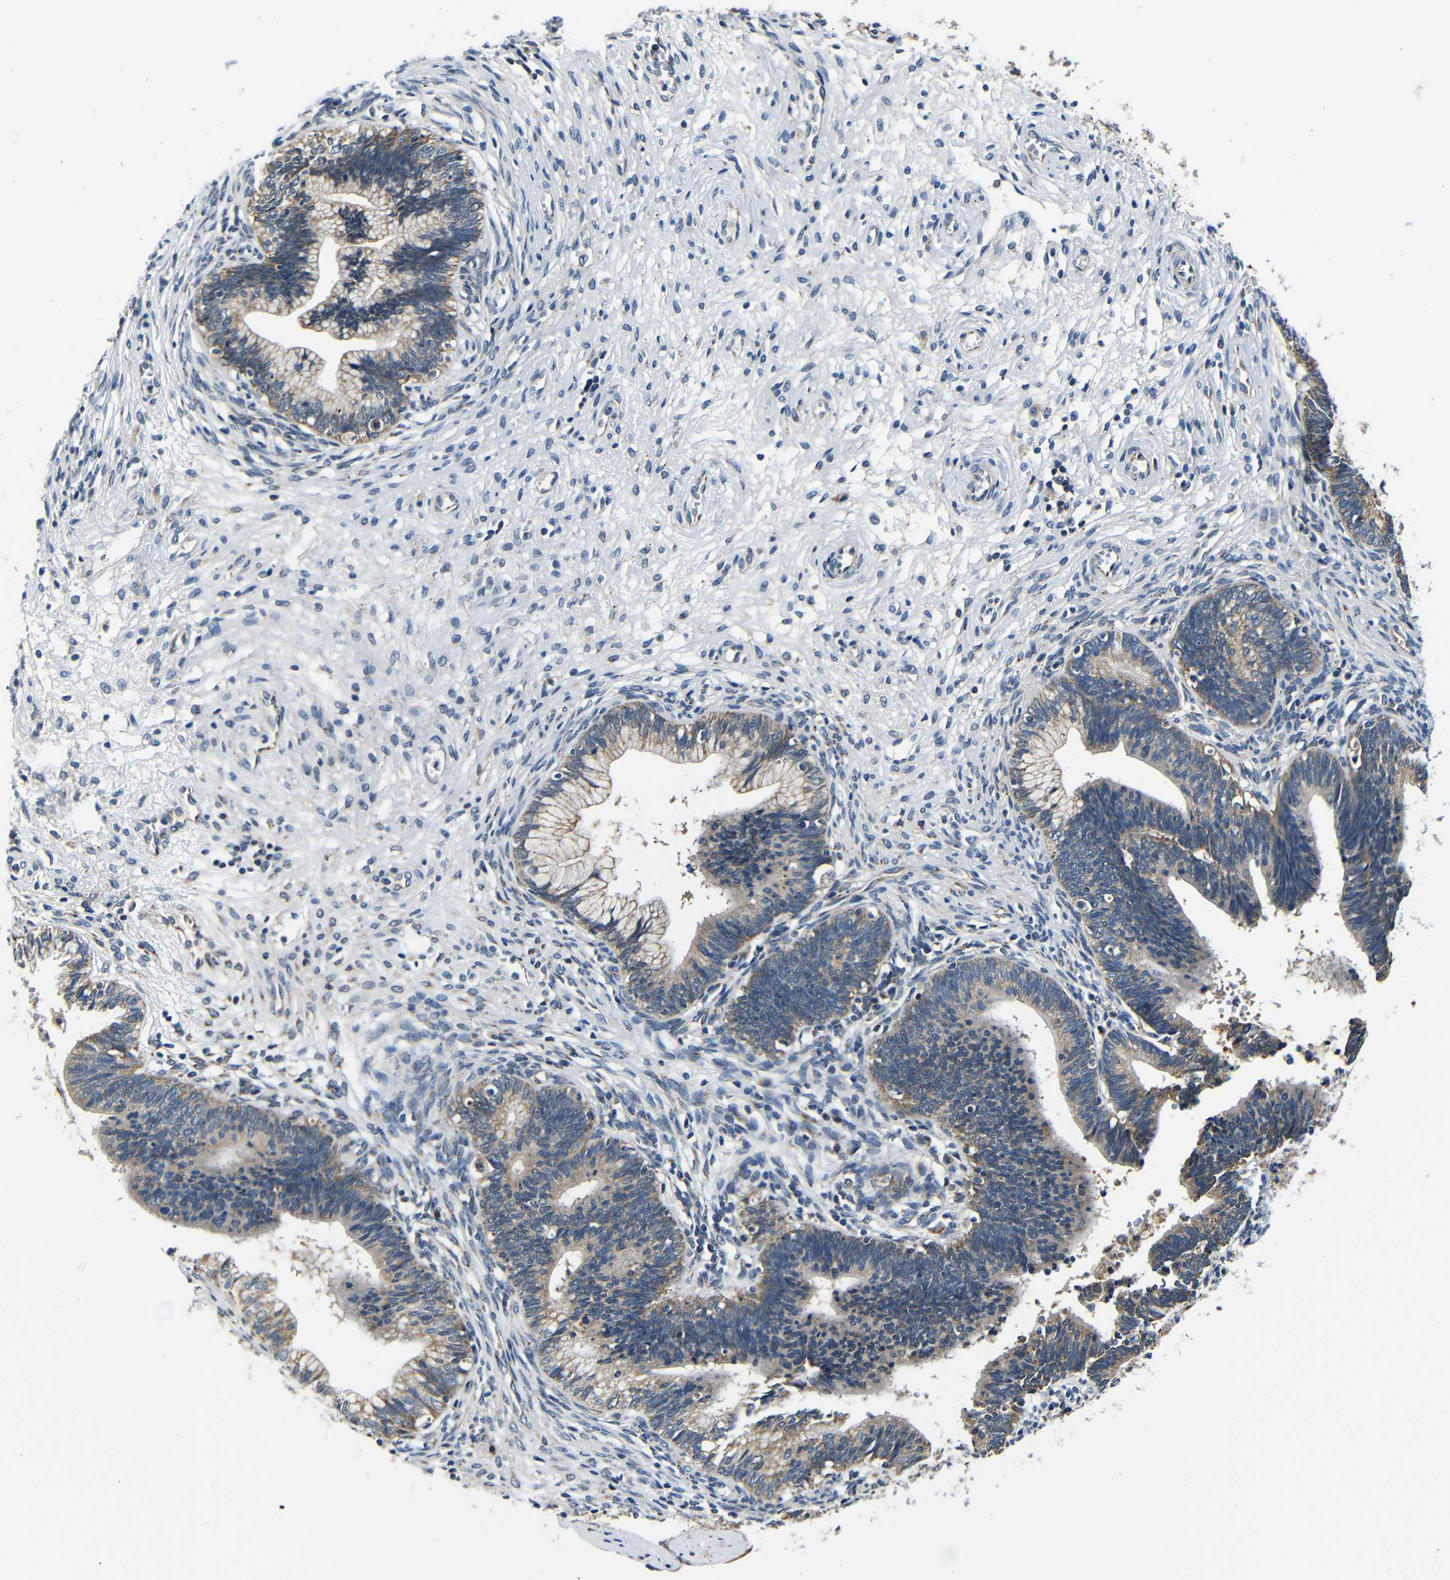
{"staining": {"intensity": "weak", "quantity": ">75%", "location": "cytoplasmic/membranous"}, "tissue": "cervical cancer", "cell_type": "Tumor cells", "image_type": "cancer", "snomed": [{"axis": "morphology", "description": "Adenocarcinoma, NOS"}, {"axis": "topography", "description": "Cervix"}], "caption": "This histopathology image exhibits IHC staining of cervical cancer, with low weak cytoplasmic/membranous staining in about >75% of tumor cells.", "gene": "FKBP14", "patient": {"sex": "female", "age": 44}}